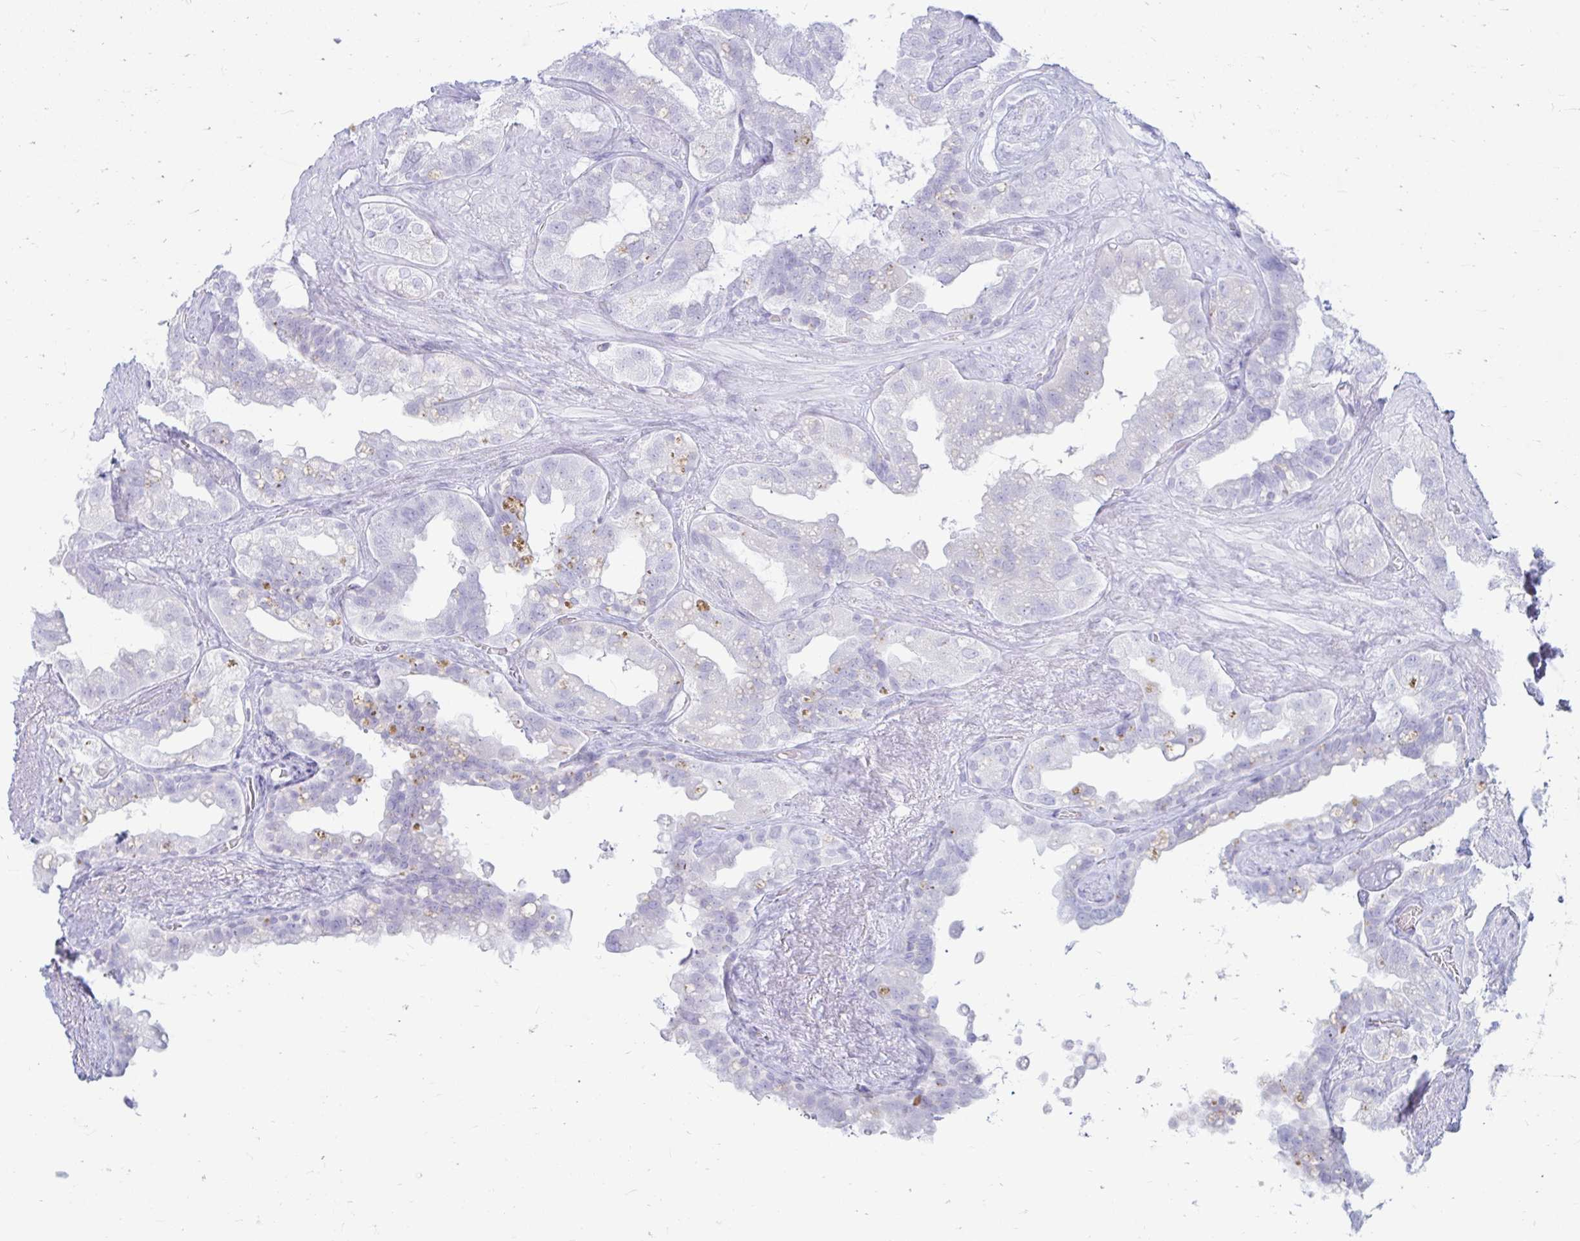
{"staining": {"intensity": "negative", "quantity": "none", "location": "none"}, "tissue": "seminal vesicle", "cell_type": "Glandular cells", "image_type": "normal", "snomed": [{"axis": "morphology", "description": "Normal tissue, NOS"}, {"axis": "topography", "description": "Seminal veicle"}, {"axis": "topography", "description": "Peripheral nerve tissue"}], "caption": "This is an IHC micrograph of unremarkable seminal vesicle. There is no staining in glandular cells.", "gene": "ERICH6", "patient": {"sex": "male", "age": 76}}